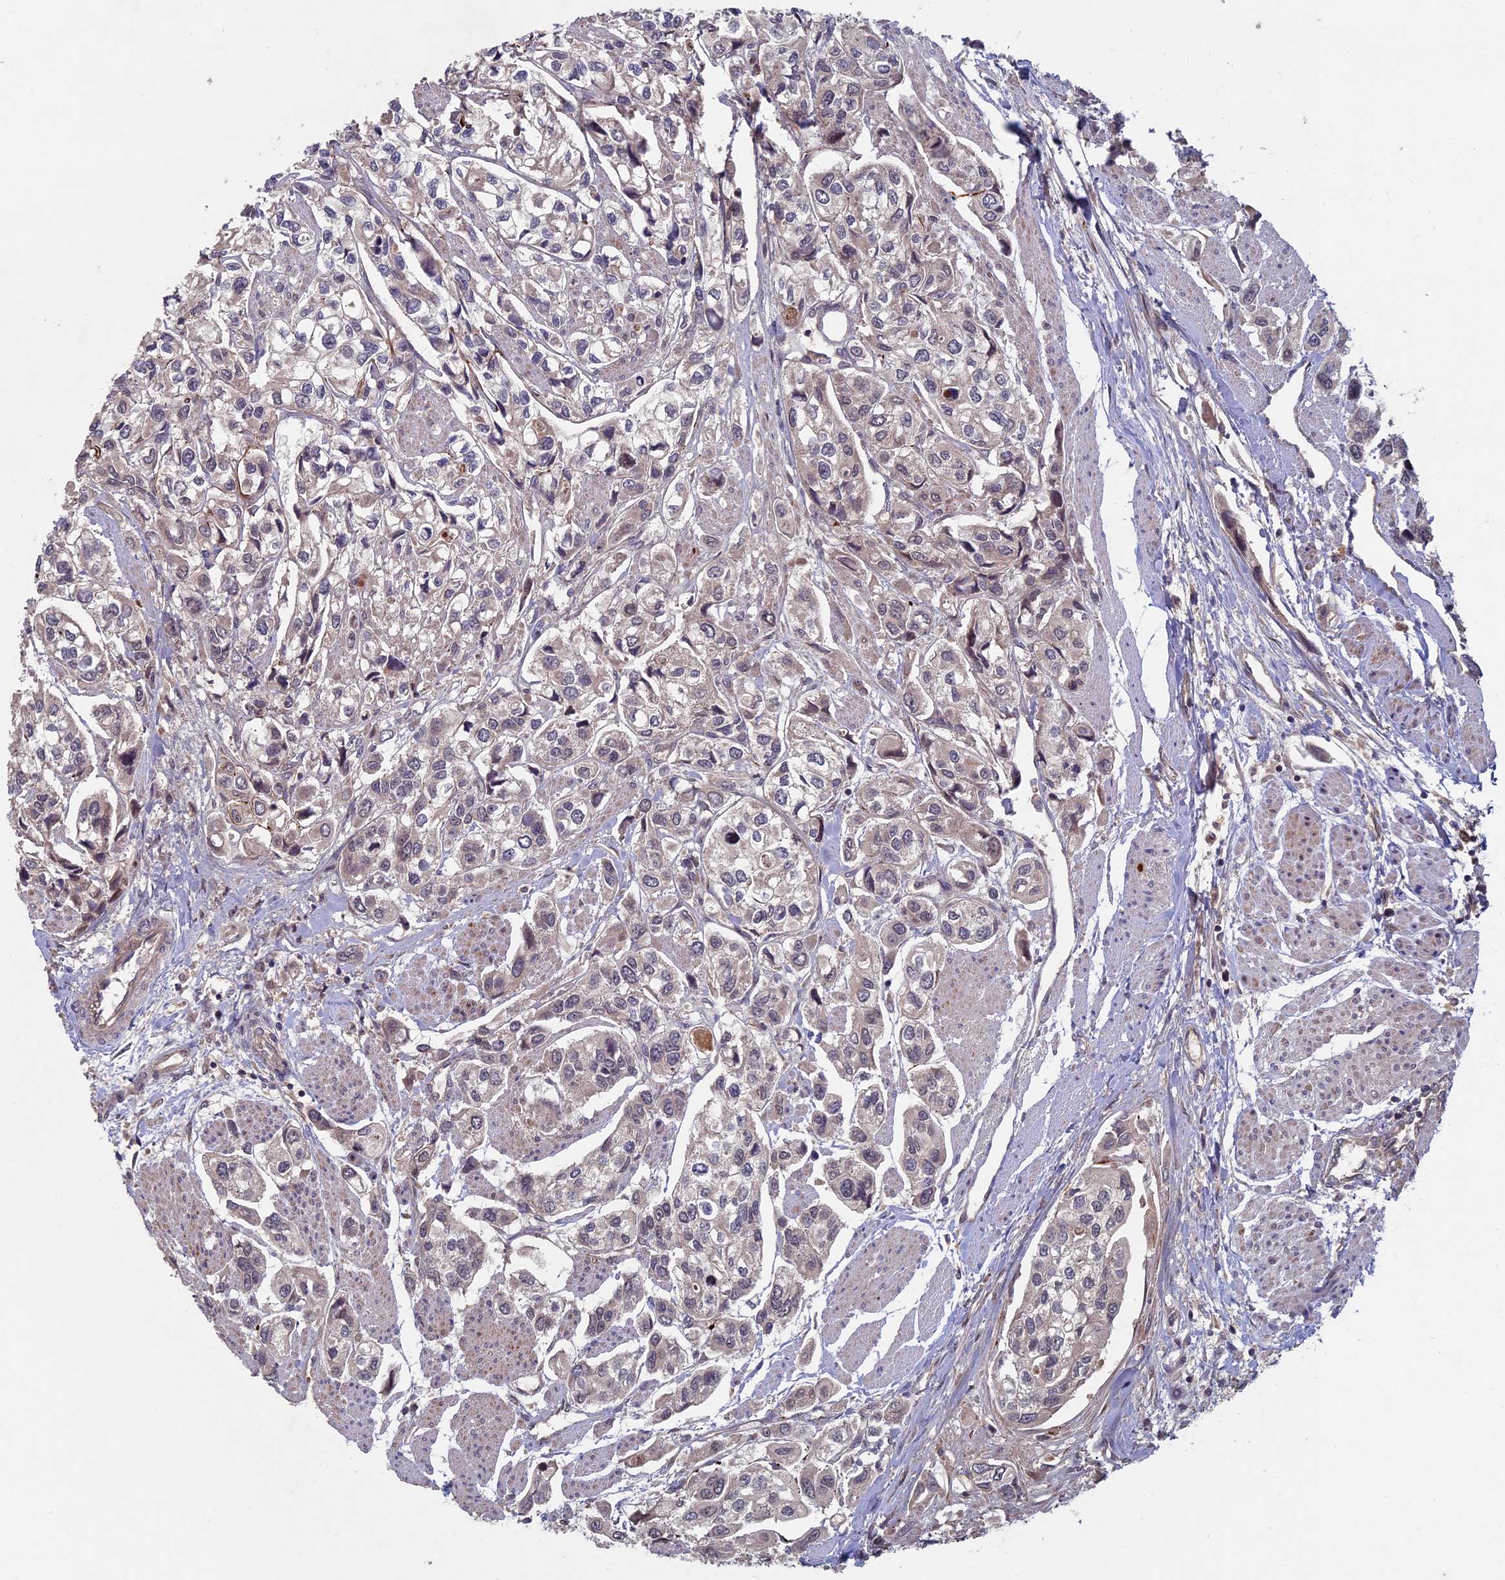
{"staining": {"intensity": "negative", "quantity": "none", "location": "none"}, "tissue": "urothelial cancer", "cell_type": "Tumor cells", "image_type": "cancer", "snomed": [{"axis": "morphology", "description": "Urothelial carcinoma, High grade"}, {"axis": "topography", "description": "Urinary bladder"}], "caption": "IHC micrograph of neoplastic tissue: human urothelial cancer stained with DAB reveals no significant protein staining in tumor cells.", "gene": "RCCD1", "patient": {"sex": "male", "age": 67}}